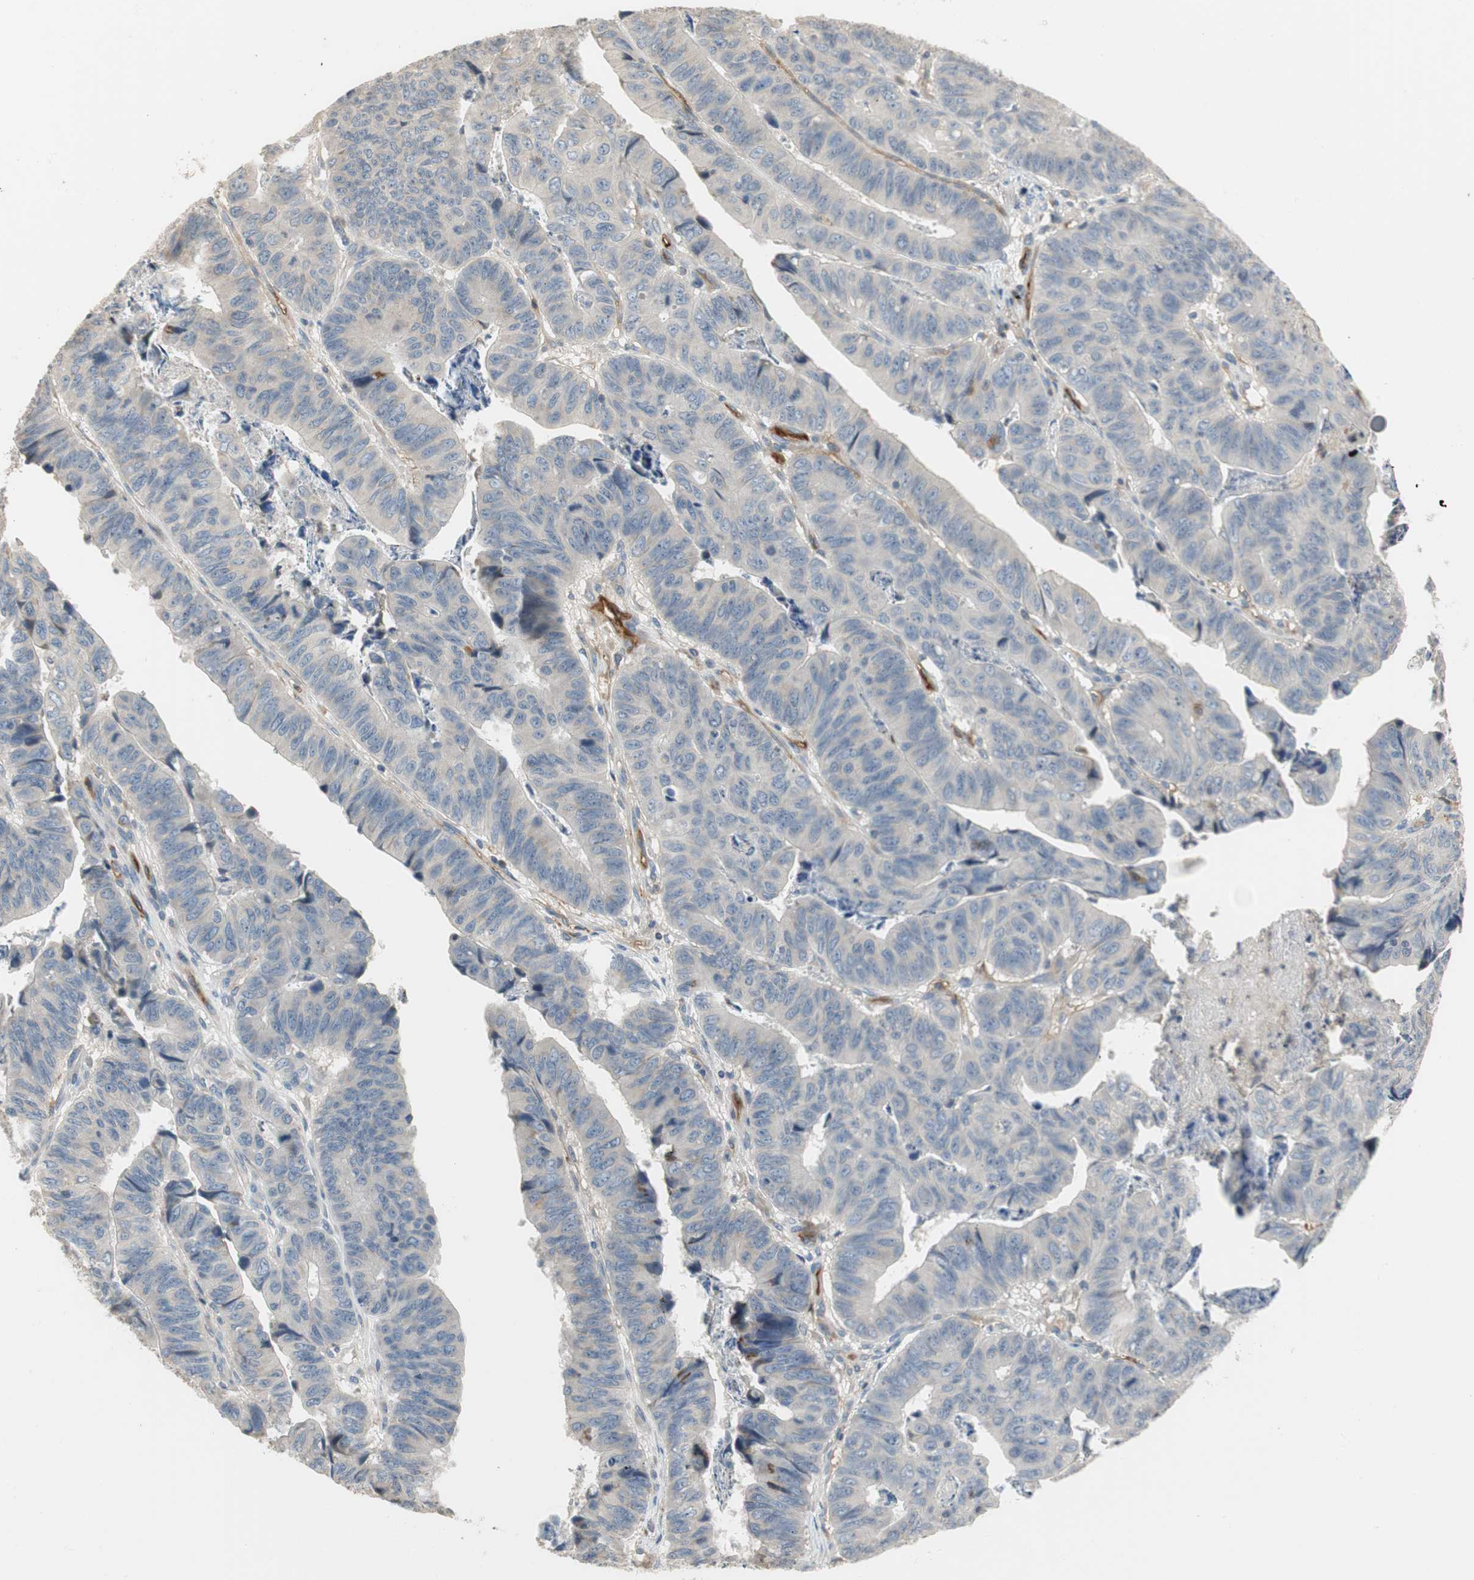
{"staining": {"intensity": "negative", "quantity": "none", "location": "none"}, "tissue": "stomach cancer", "cell_type": "Tumor cells", "image_type": "cancer", "snomed": [{"axis": "morphology", "description": "Adenocarcinoma, NOS"}, {"axis": "topography", "description": "Stomach, lower"}], "caption": "High power microscopy photomicrograph of an immunohistochemistry (IHC) histopathology image of stomach cancer, revealing no significant staining in tumor cells. (IHC, brightfield microscopy, high magnification).", "gene": "ALPL", "patient": {"sex": "male", "age": 77}}